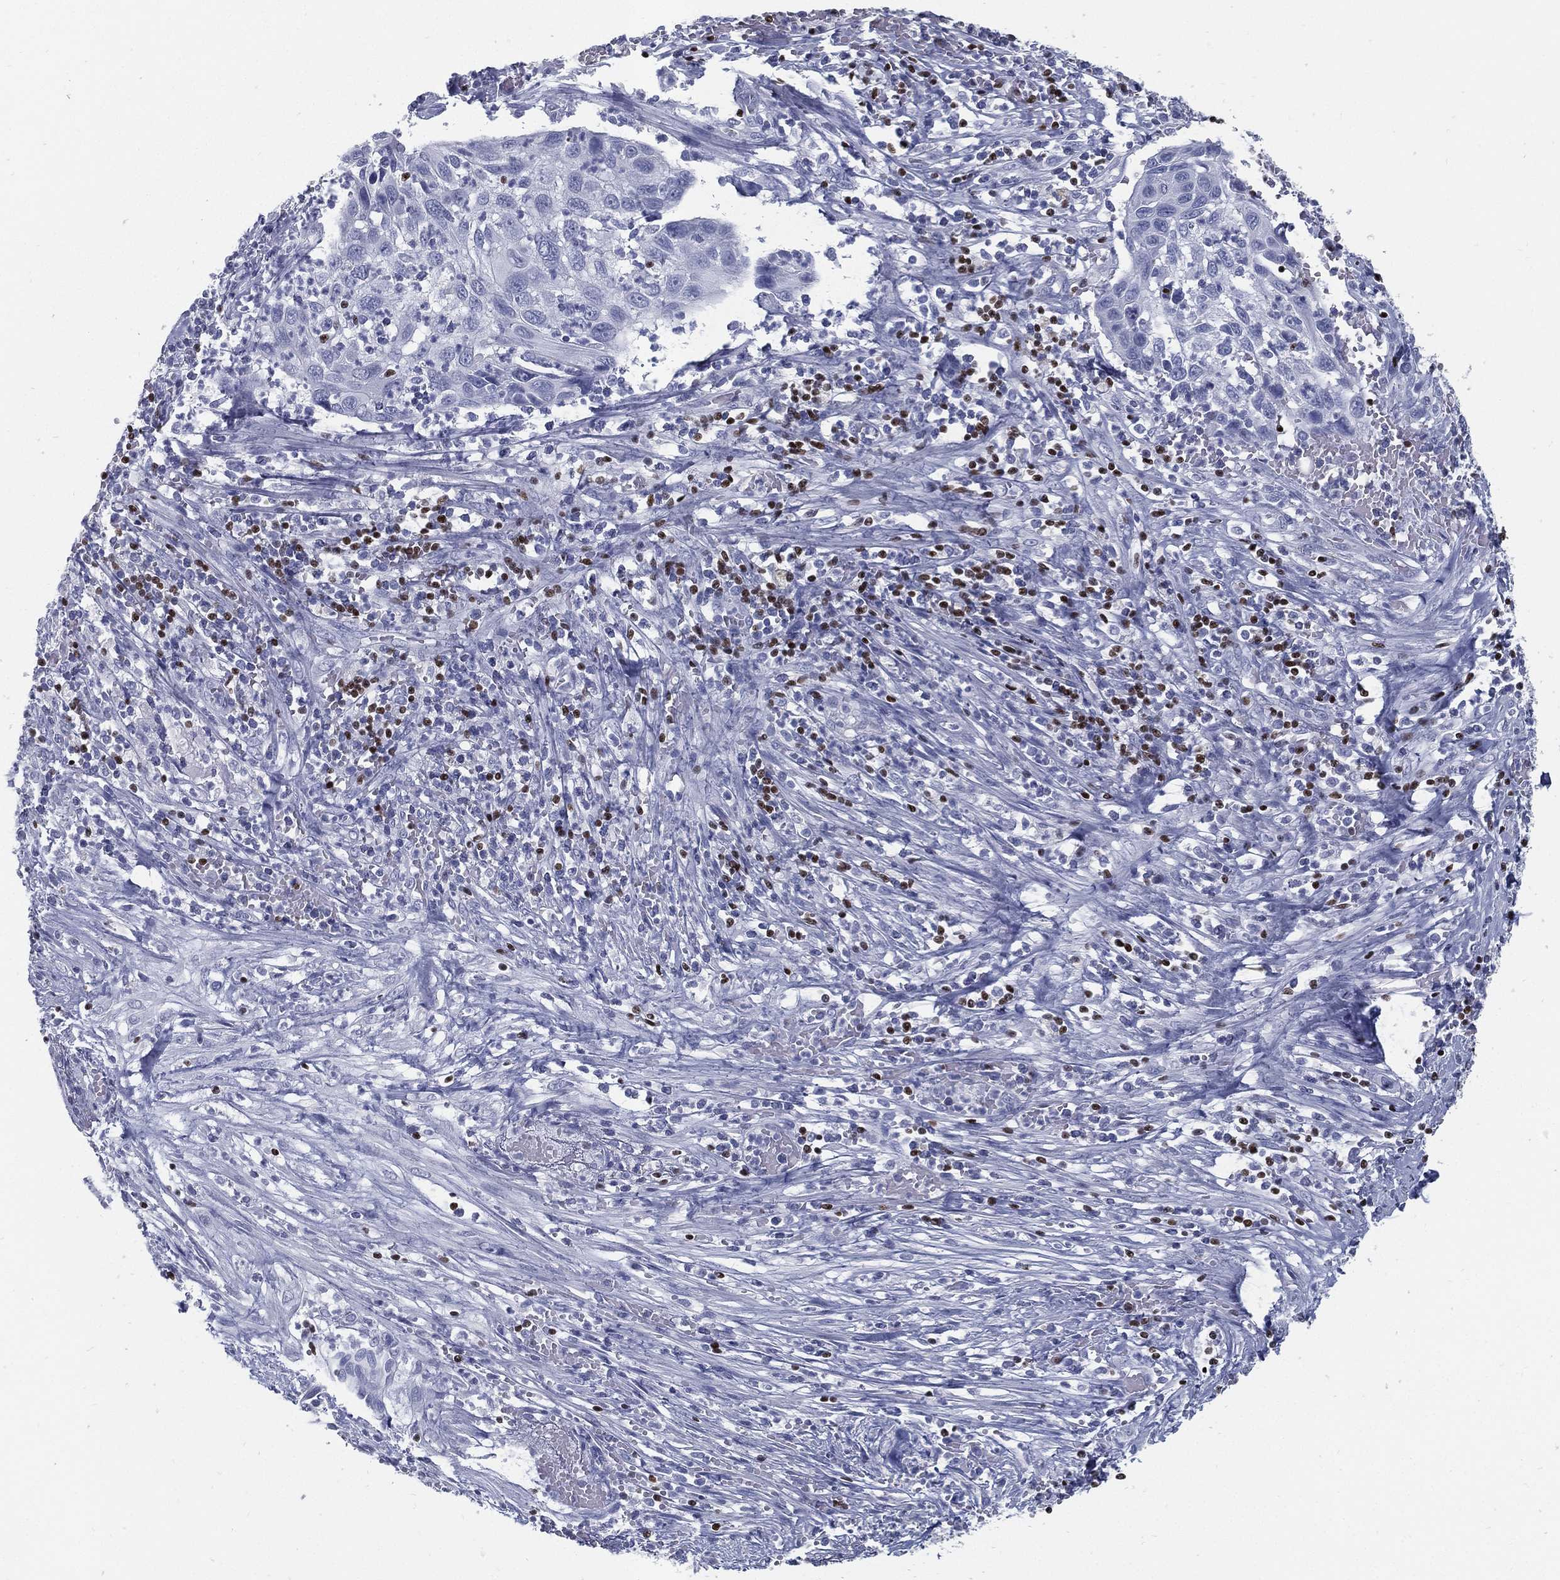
{"staining": {"intensity": "negative", "quantity": "none", "location": "none"}, "tissue": "cervical cancer", "cell_type": "Tumor cells", "image_type": "cancer", "snomed": [{"axis": "morphology", "description": "Squamous cell carcinoma, NOS"}, {"axis": "topography", "description": "Cervix"}], "caption": "Immunohistochemistry (IHC) of cervical cancer exhibits no staining in tumor cells. (DAB immunohistochemistry (IHC), high magnification).", "gene": "PYHIN1", "patient": {"sex": "female", "age": 70}}